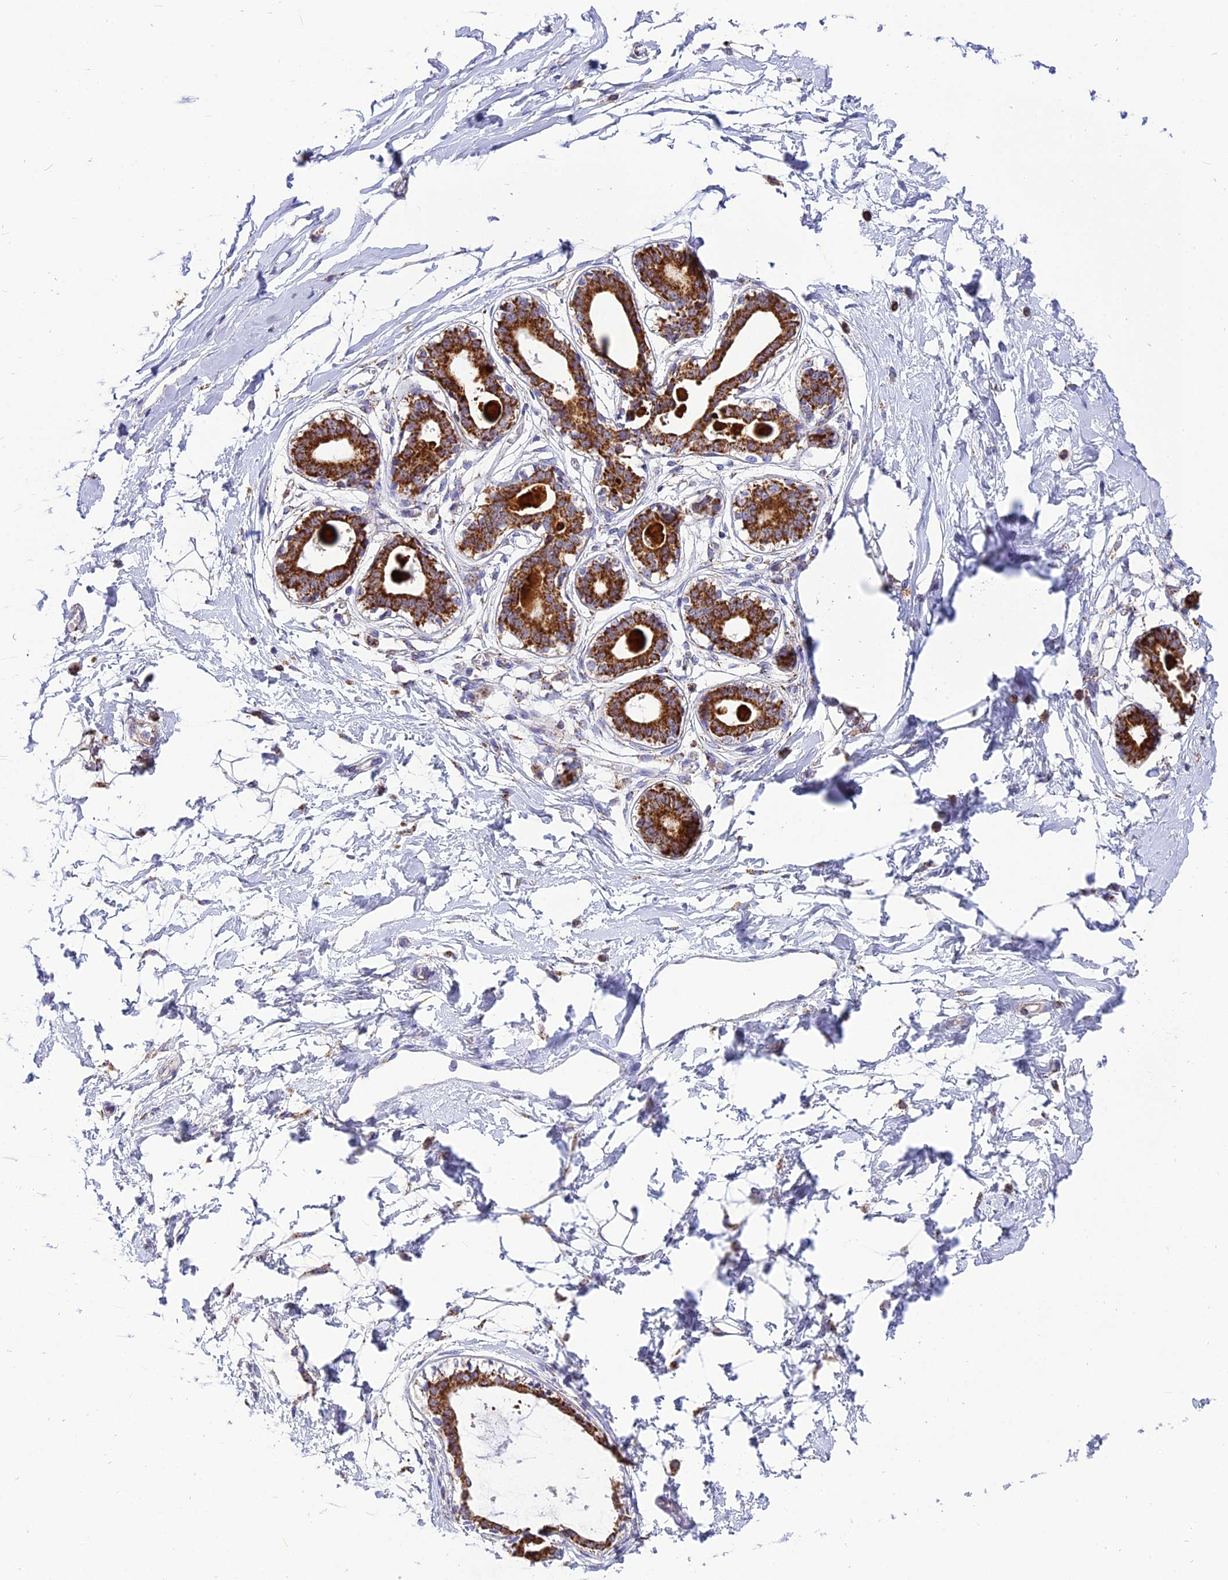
{"staining": {"intensity": "negative", "quantity": "none", "location": "none"}, "tissue": "breast", "cell_type": "Adipocytes", "image_type": "normal", "snomed": [{"axis": "morphology", "description": "Normal tissue, NOS"}, {"axis": "topography", "description": "Breast"}], "caption": "Adipocytes are negative for brown protein staining in benign breast. The staining was performed using DAB (3,3'-diaminobenzidine) to visualize the protein expression in brown, while the nuclei were stained in blue with hematoxylin (Magnification: 20x).", "gene": "MRPS34", "patient": {"sex": "female", "age": 45}}